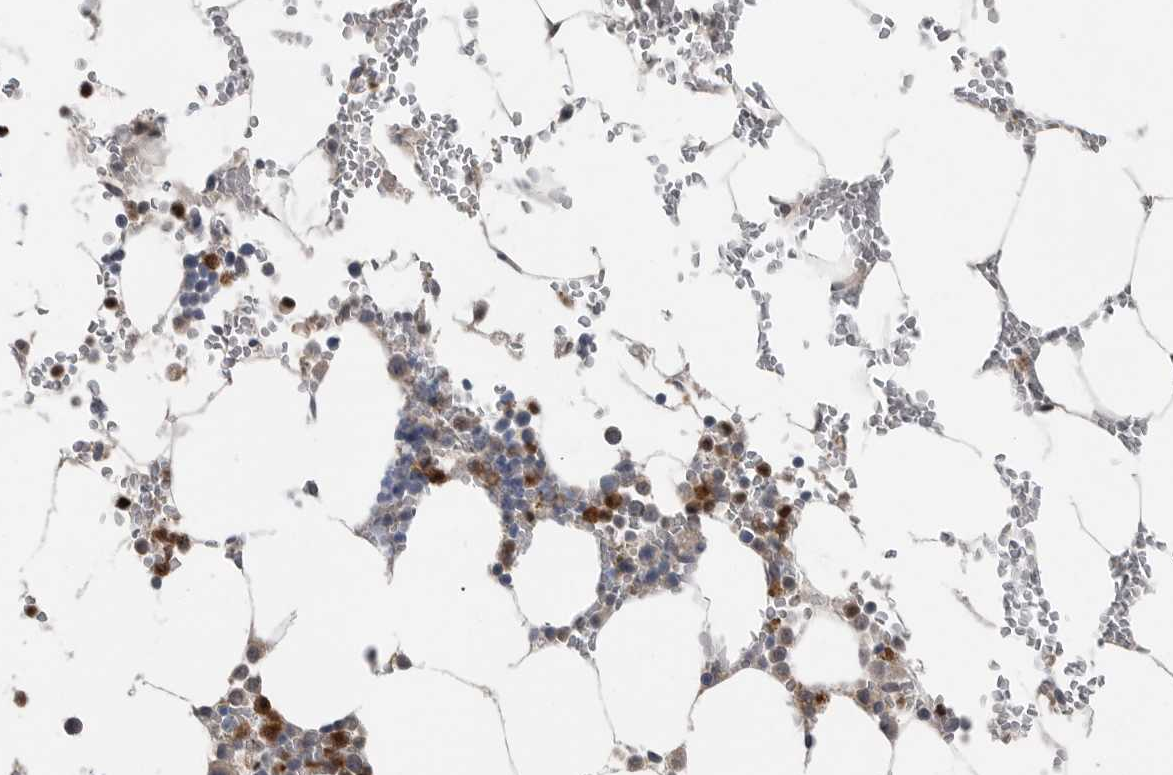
{"staining": {"intensity": "strong", "quantity": "25%-75%", "location": "cytoplasmic/membranous"}, "tissue": "bone marrow", "cell_type": "Hematopoietic cells", "image_type": "normal", "snomed": [{"axis": "morphology", "description": "Normal tissue, NOS"}, {"axis": "topography", "description": "Bone marrow"}], "caption": "The micrograph demonstrates immunohistochemical staining of unremarkable bone marrow. There is strong cytoplasmic/membranous expression is appreciated in about 25%-75% of hematopoietic cells.", "gene": "SCP2", "patient": {"sex": "male", "age": 70}}